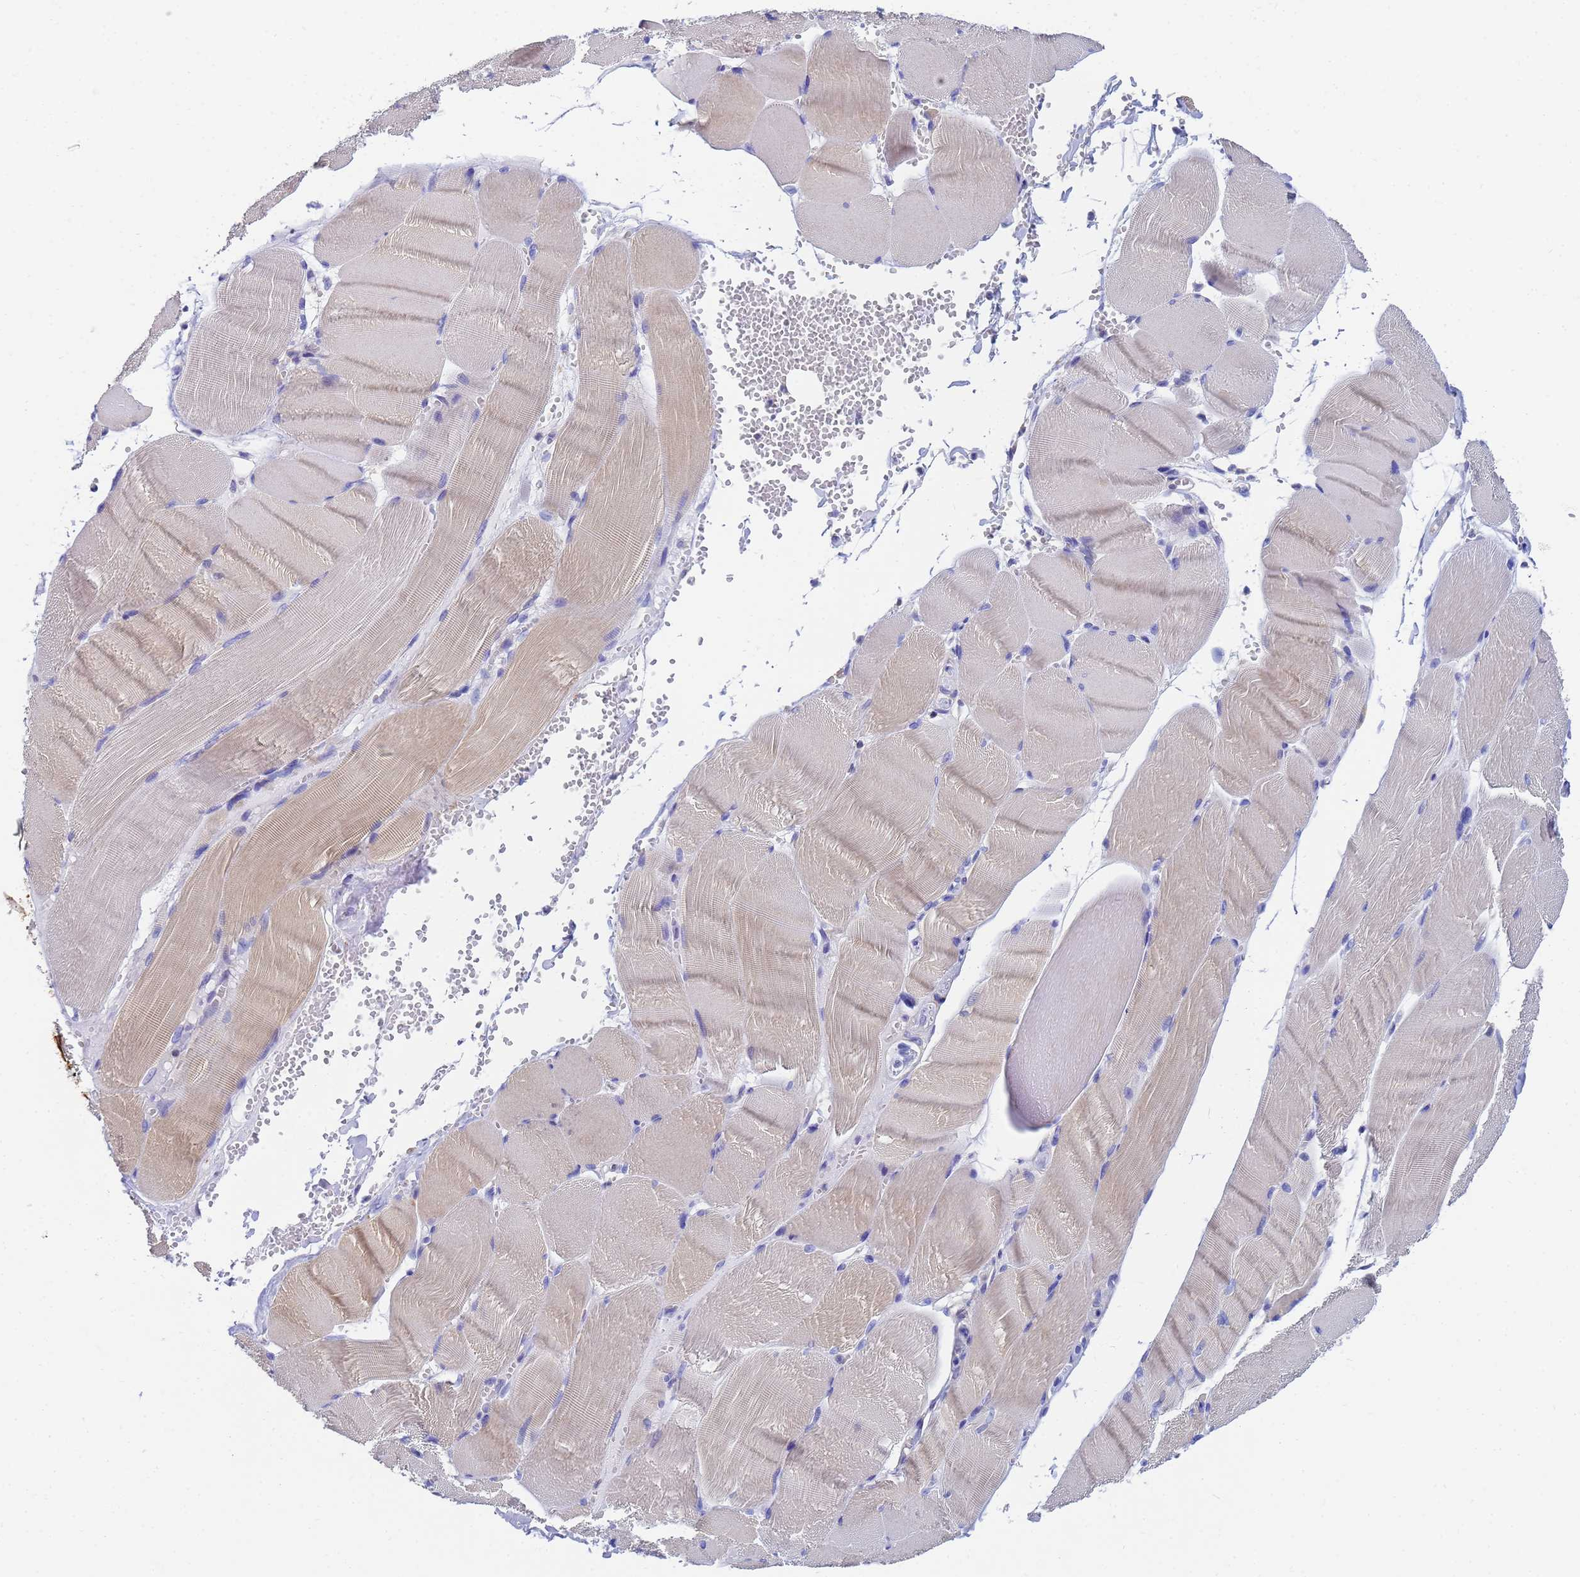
{"staining": {"intensity": "weak", "quantity": "25%-75%", "location": "cytoplasmic/membranous"}, "tissue": "adipose tissue", "cell_type": "Adipocytes", "image_type": "normal", "snomed": [{"axis": "morphology", "description": "Normal tissue, NOS"}, {"axis": "topography", "description": "Skeletal muscle"}, {"axis": "topography", "description": "Peripheral nerve tissue"}], "caption": "Protein staining of unremarkable adipose tissue exhibits weak cytoplasmic/membranous positivity in about 25%-75% of adipocytes. Nuclei are stained in blue.", "gene": "GCHFR", "patient": {"sex": "female", "age": 55}}